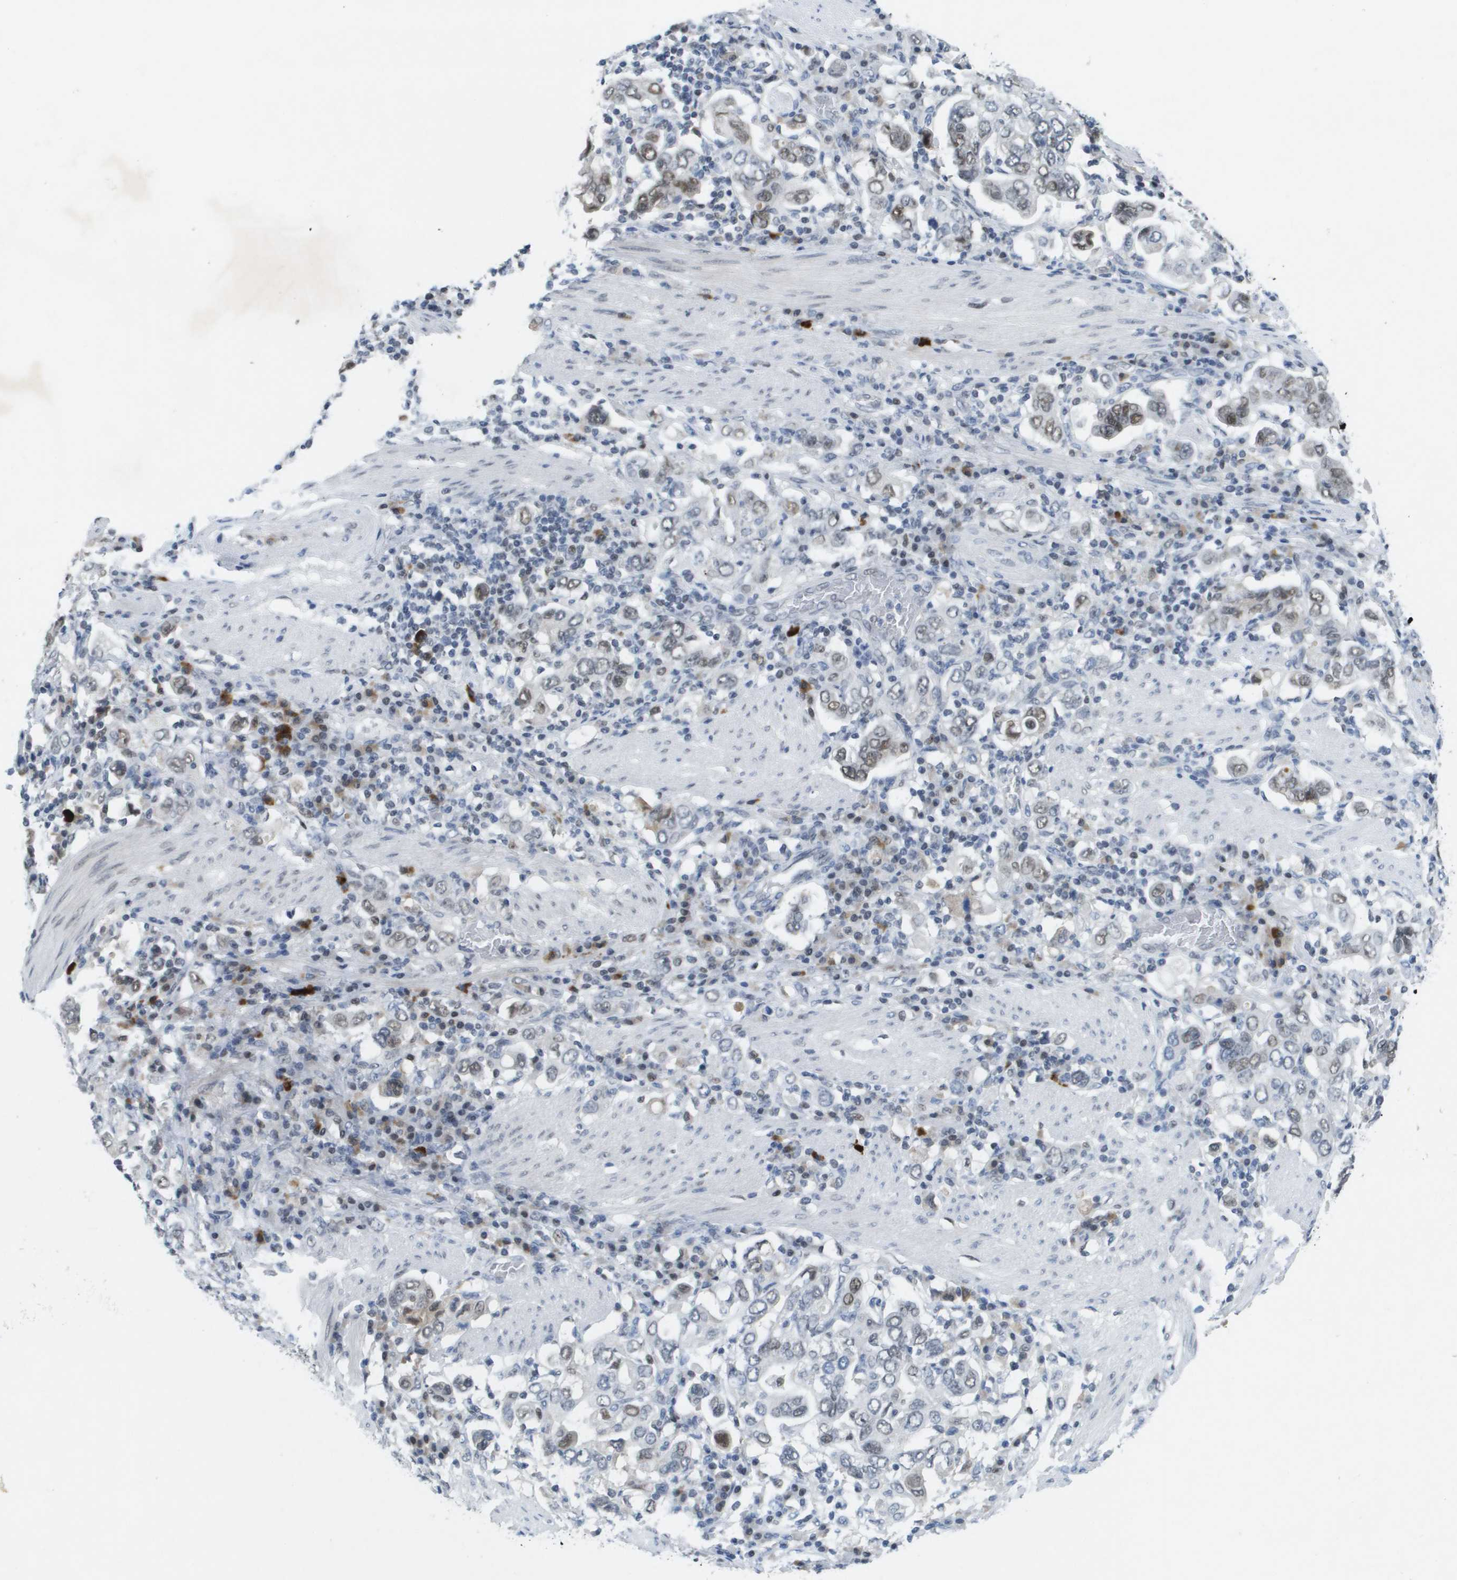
{"staining": {"intensity": "weak", "quantity": "25%-75%", "location": "nuclear"}, "tissue": "stomach cancer", "cell_type": "Tumor cells", "image_type": "cancer", "snomed": [{"axis": "morphology", "description": "Adenocarcinoma, NOS"}, {"axis": "topography", "description": "Stomach, upper"}], "caption": "Human stomach cancer (adenocarcinoma) stained with a brown dye displays weak nuclear positive staining in approximately 25%-75% of tumor cells.", "gene": "TP53RK", "patient": {"sex": "male", "age": 62}}